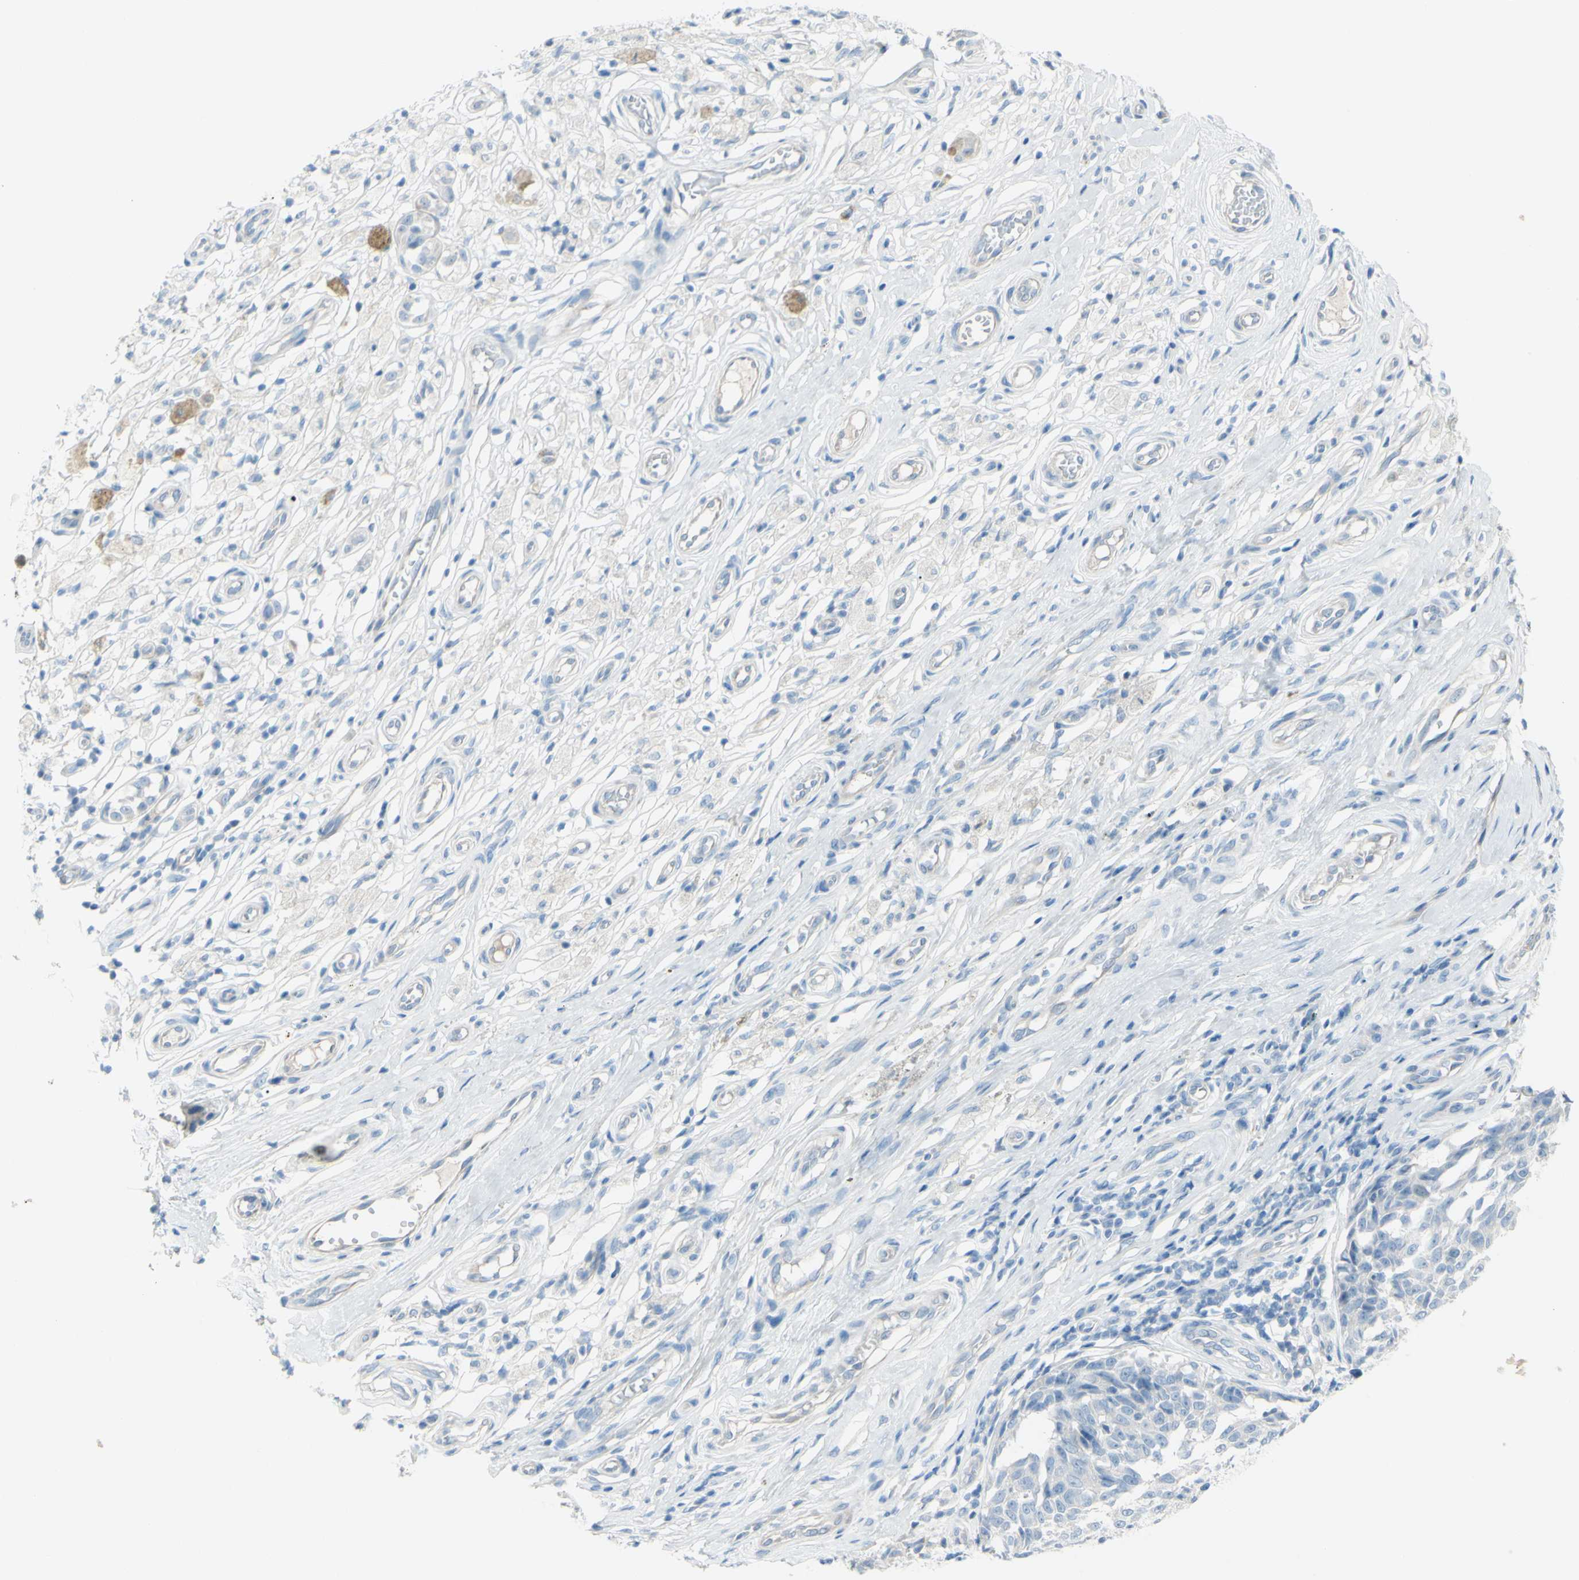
{"staining": {"intensity": "negative", "quantity": "none", "location": "none"}, "tissue": "melanoma", "cell_type": "Tumor cells", "image_type": "cancer", "snomed": [{"axis": "morphology", "description": "Malignant melanoma, NOS"}, {"axis": "topography", "description": "Skin"}], "caption": "Immunohistochemistry (IHC) of malignant melanoma reveals no staining in tumor cells.", "gene": "TFPI2", "patient": {"sex": "female", "age": 64}}